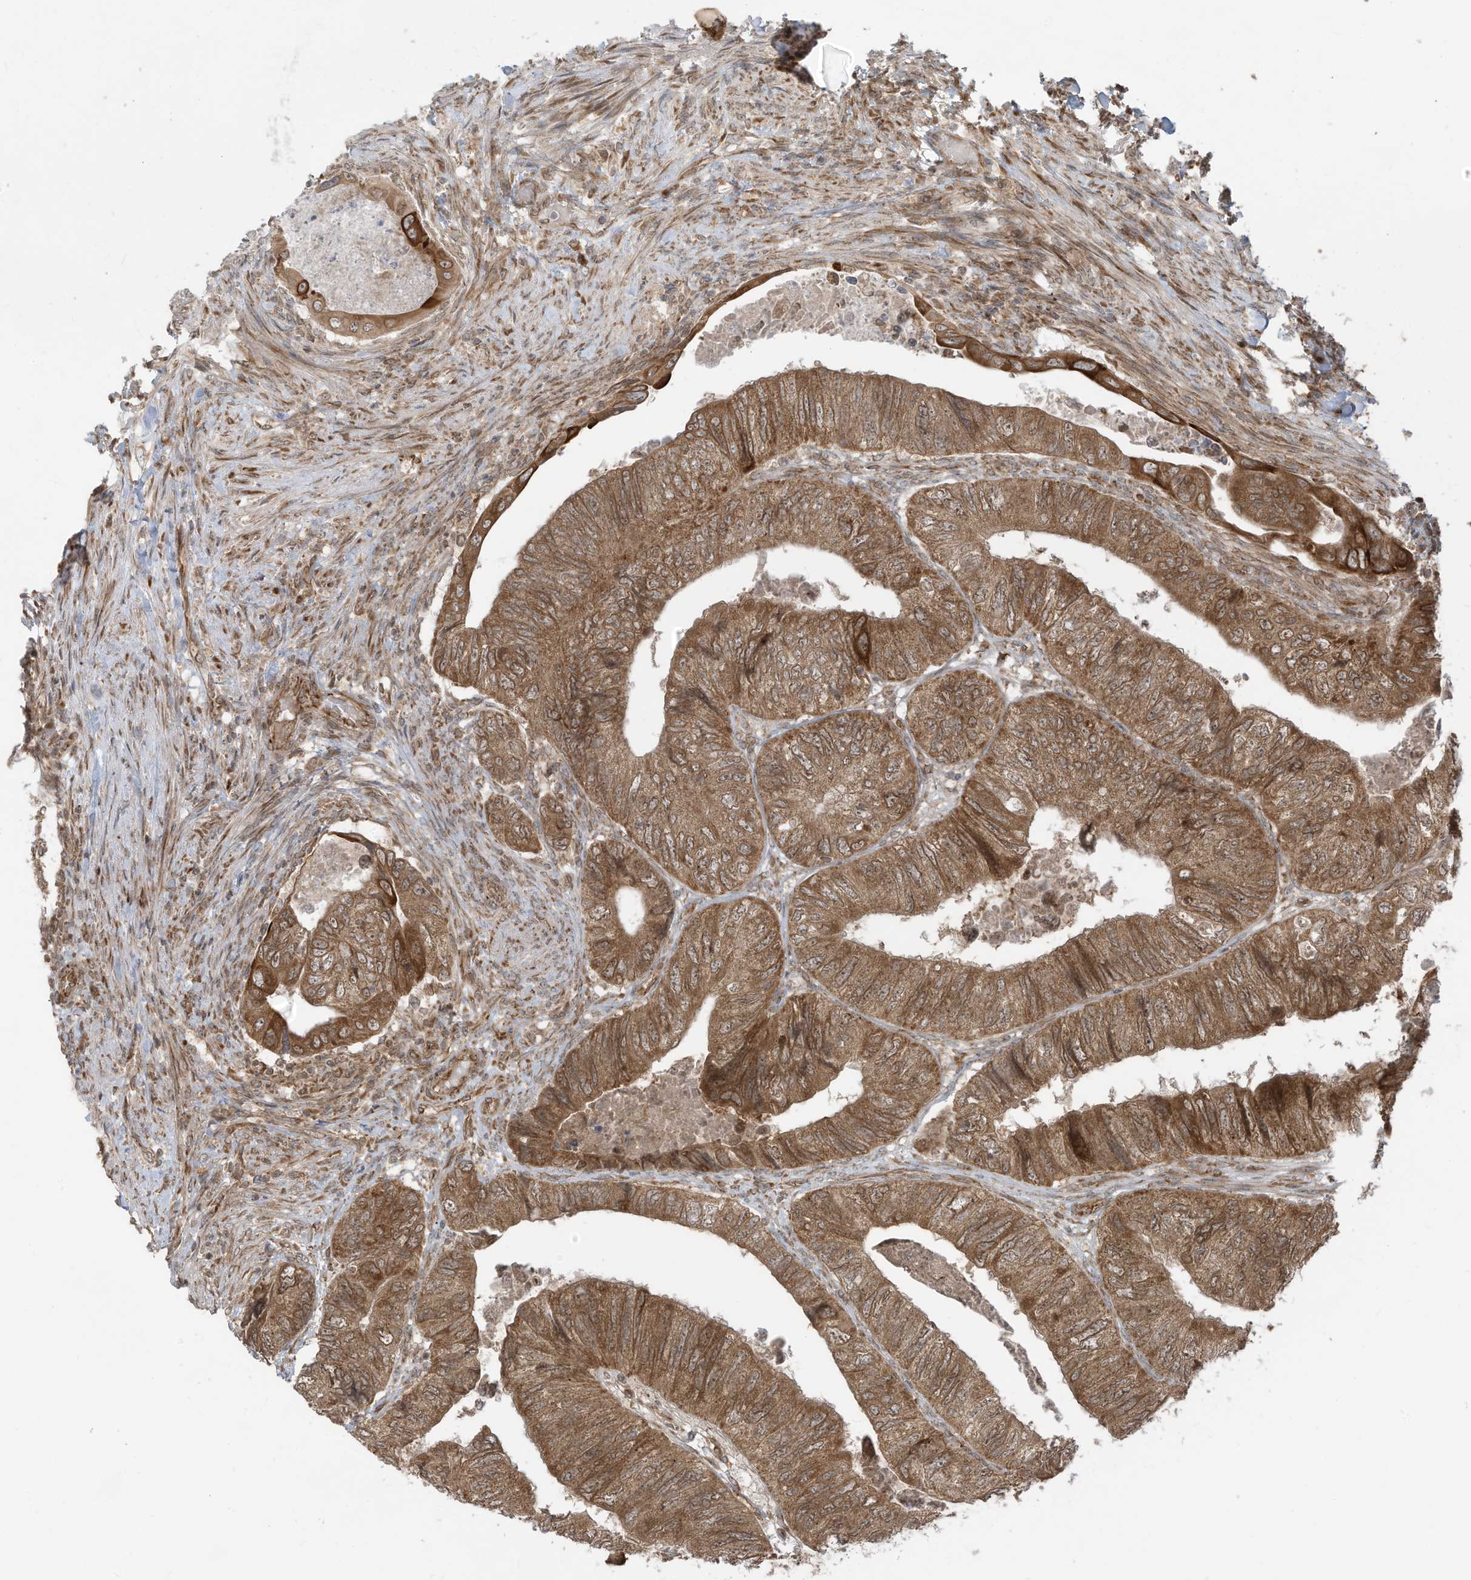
{"staining": {"intensity": "moderate", "quantity": ">75%", "location": "cytoplasmic/membranous"}, "tissue": "colorectal cancer", "cell_type": "Tumor cells", "image_type": "cancer", "snomed": [{"axis": "morphology", "description": "Adenocarcinoma, NOS"}, {"axis": "topography", "description": "Rectum"}], "caption": "Colorectal cancer (adenocarcinoma) tissue reveals moderate cytoplasmic/membranous staining in approximately >75% of tumor cells, visualized by immunohistochemistry.", "gene": "TRIM67", "patient": {"sex": "male", "age": 63}}